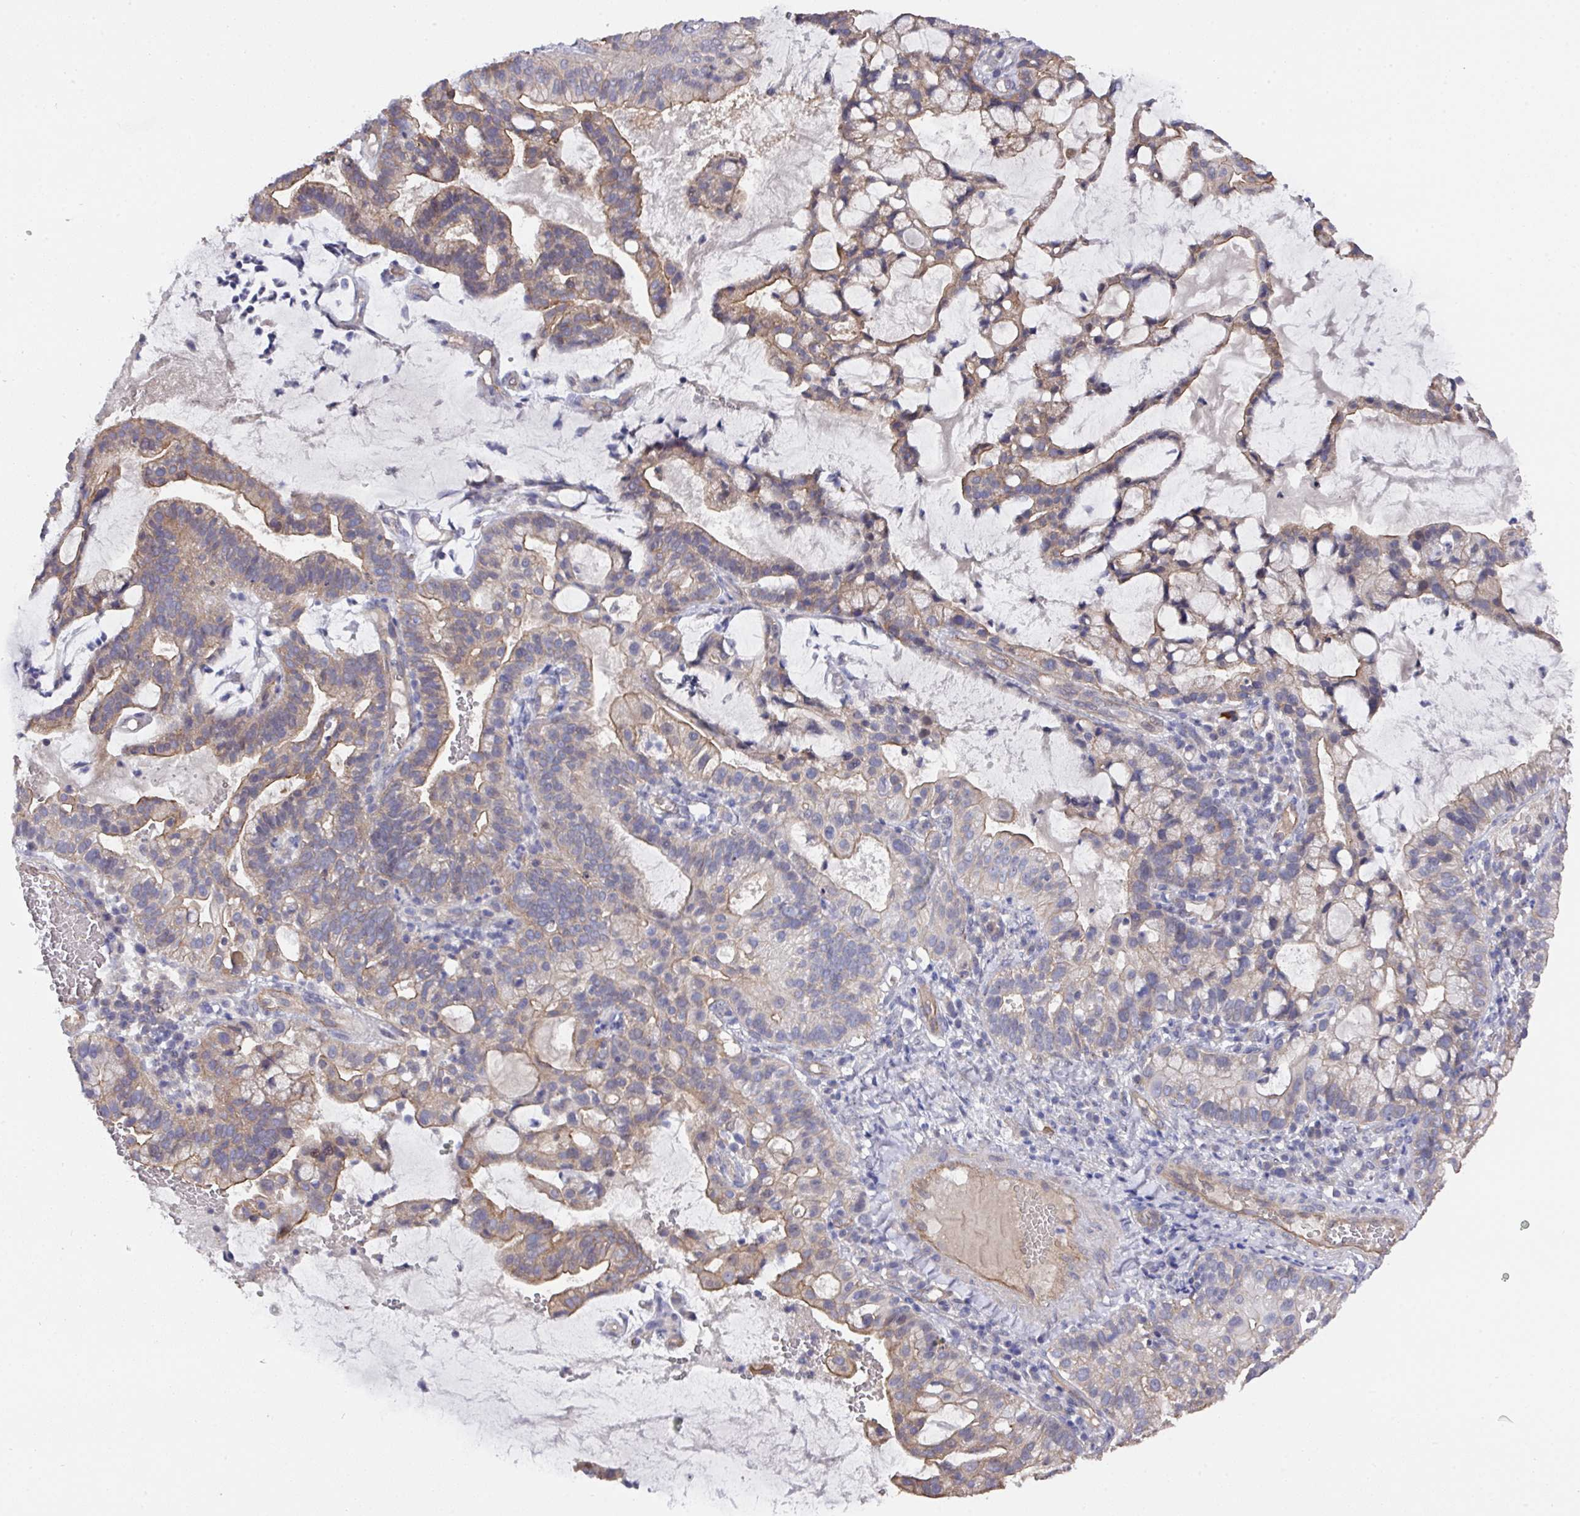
{"staining": {"intensity": "moderate", "quantity": "25%-75%", "location": "cytoplasmic/membranous"}, "tissue": "cervical cancer", "cell_type": "Tumor cells", "image_type": "cancer", "snomed": [{"axis": "morphology", "description": "Adenocarcinoma, NOS"}, {"axis": "topography", "description": "Cervix"}], "caption": "High-magnification brightfield microscopy of cervical cancer (adenocarcinoma) stained with DAB (3,3'-diaminobenzidine) (brown) and counterstained with hematoxylin (blue). tumor cells exhibit moderate cytoplasmic/membranous staining is present in approximately25%-75% of cells. (DAB = brown stain, brightfield microscopy at high magnification).", "gene": "PRR5", "patient": {"sex": "female", "age": 41}}